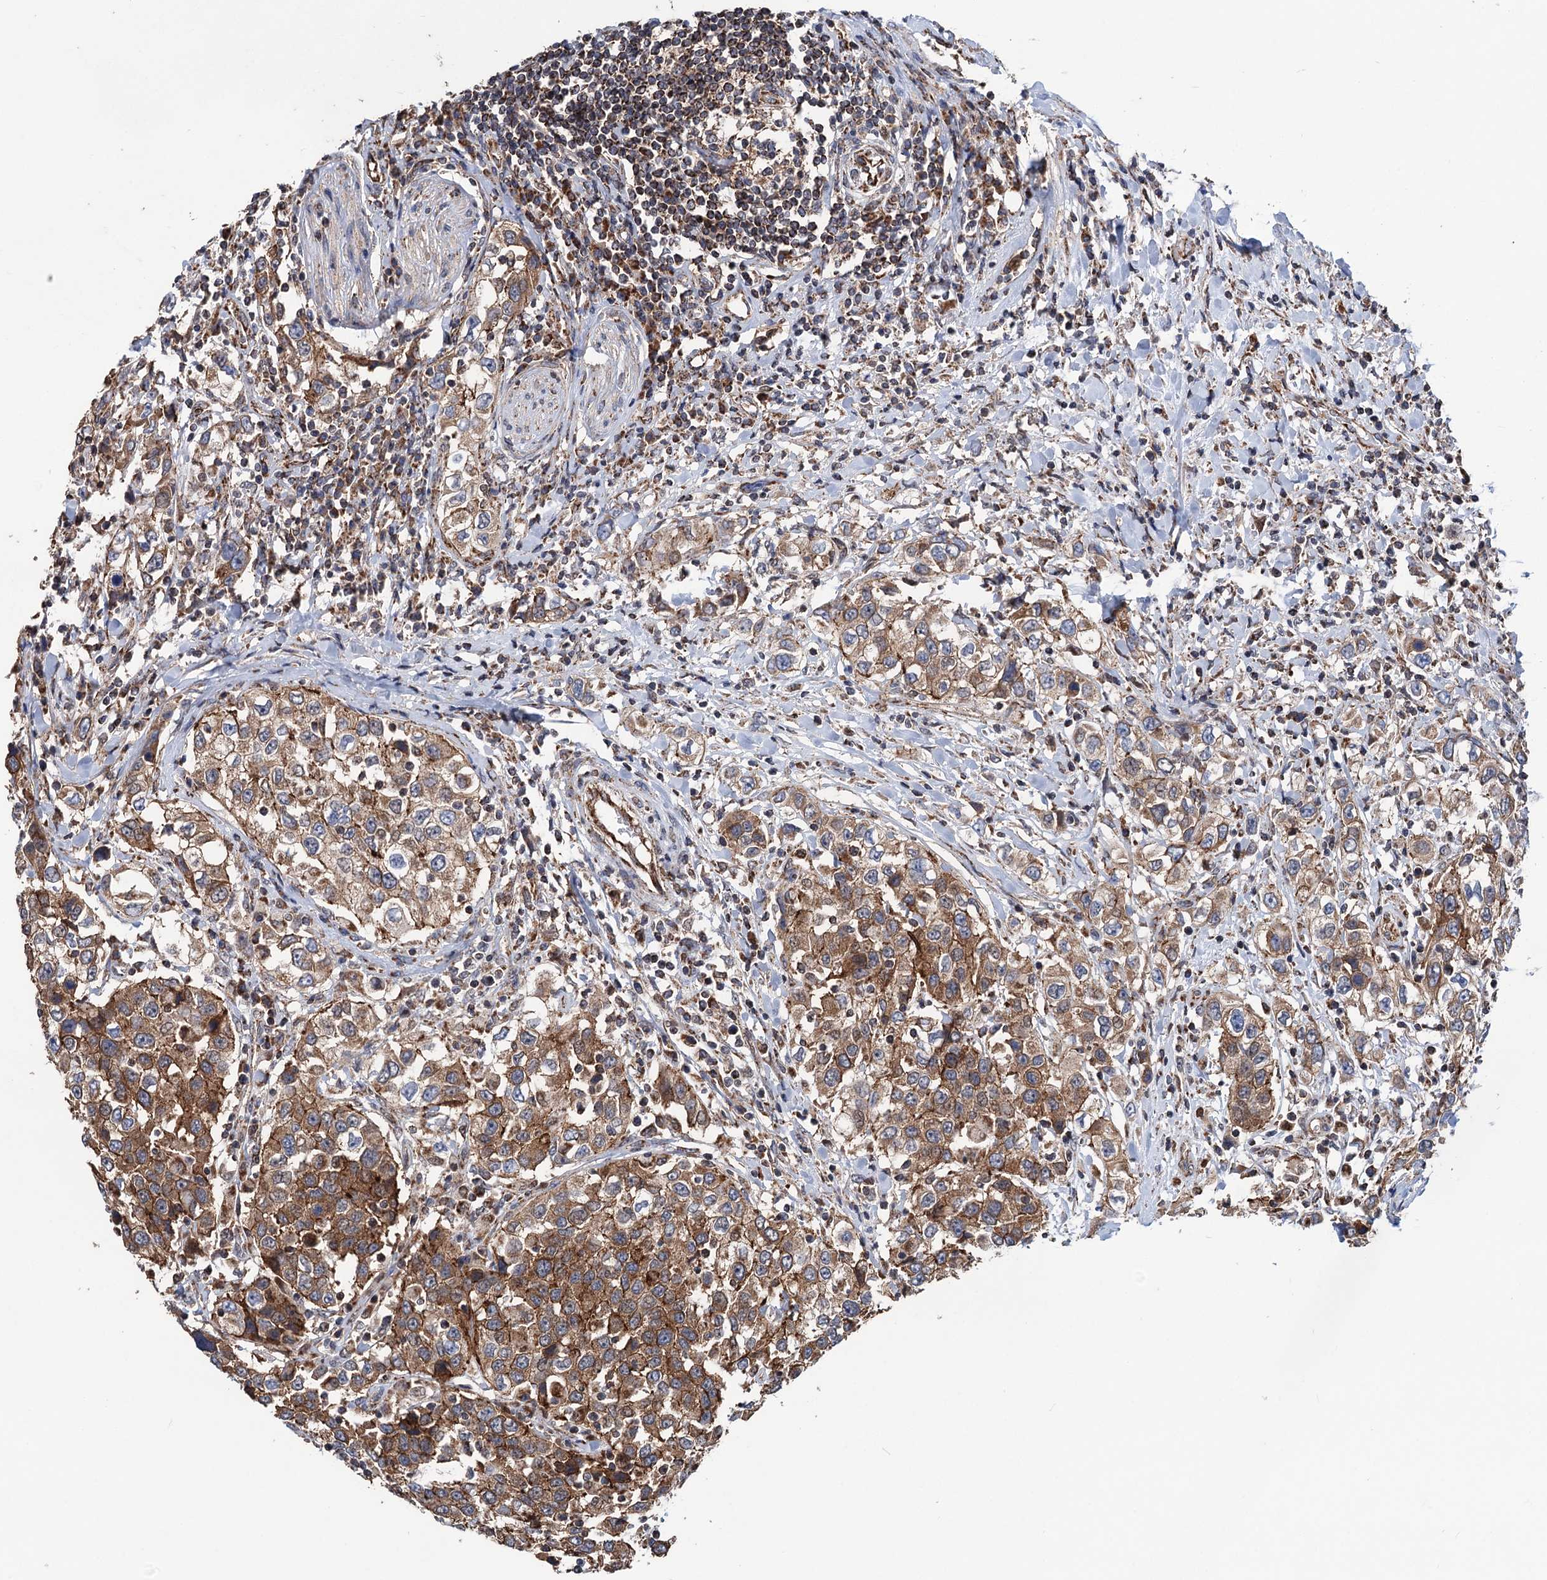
{"staining": {"intensity": "moderate", "quantity": ">75%", "location": "cytoplasmic/membranous"}, "tissue": "urothelial cancer", "cell_type": "Tumor cells", "image_type": "cancer", "snomed": [{"axis": "morphology", "description": "Urothelial carcinoma, High grade"}, {"axis": "topography", "description": "Urinary bladder"}], "caption": "Immunohistochemical staining of human urothelial cancer demonstrates medium levels of moderate cytoplasmic/membranous protein positivity in approximately >75% of tumor cells. Nuclei are stained in blue.", "gene": "DGLUCY", "patient": {"sex": "female", "age": 80}}